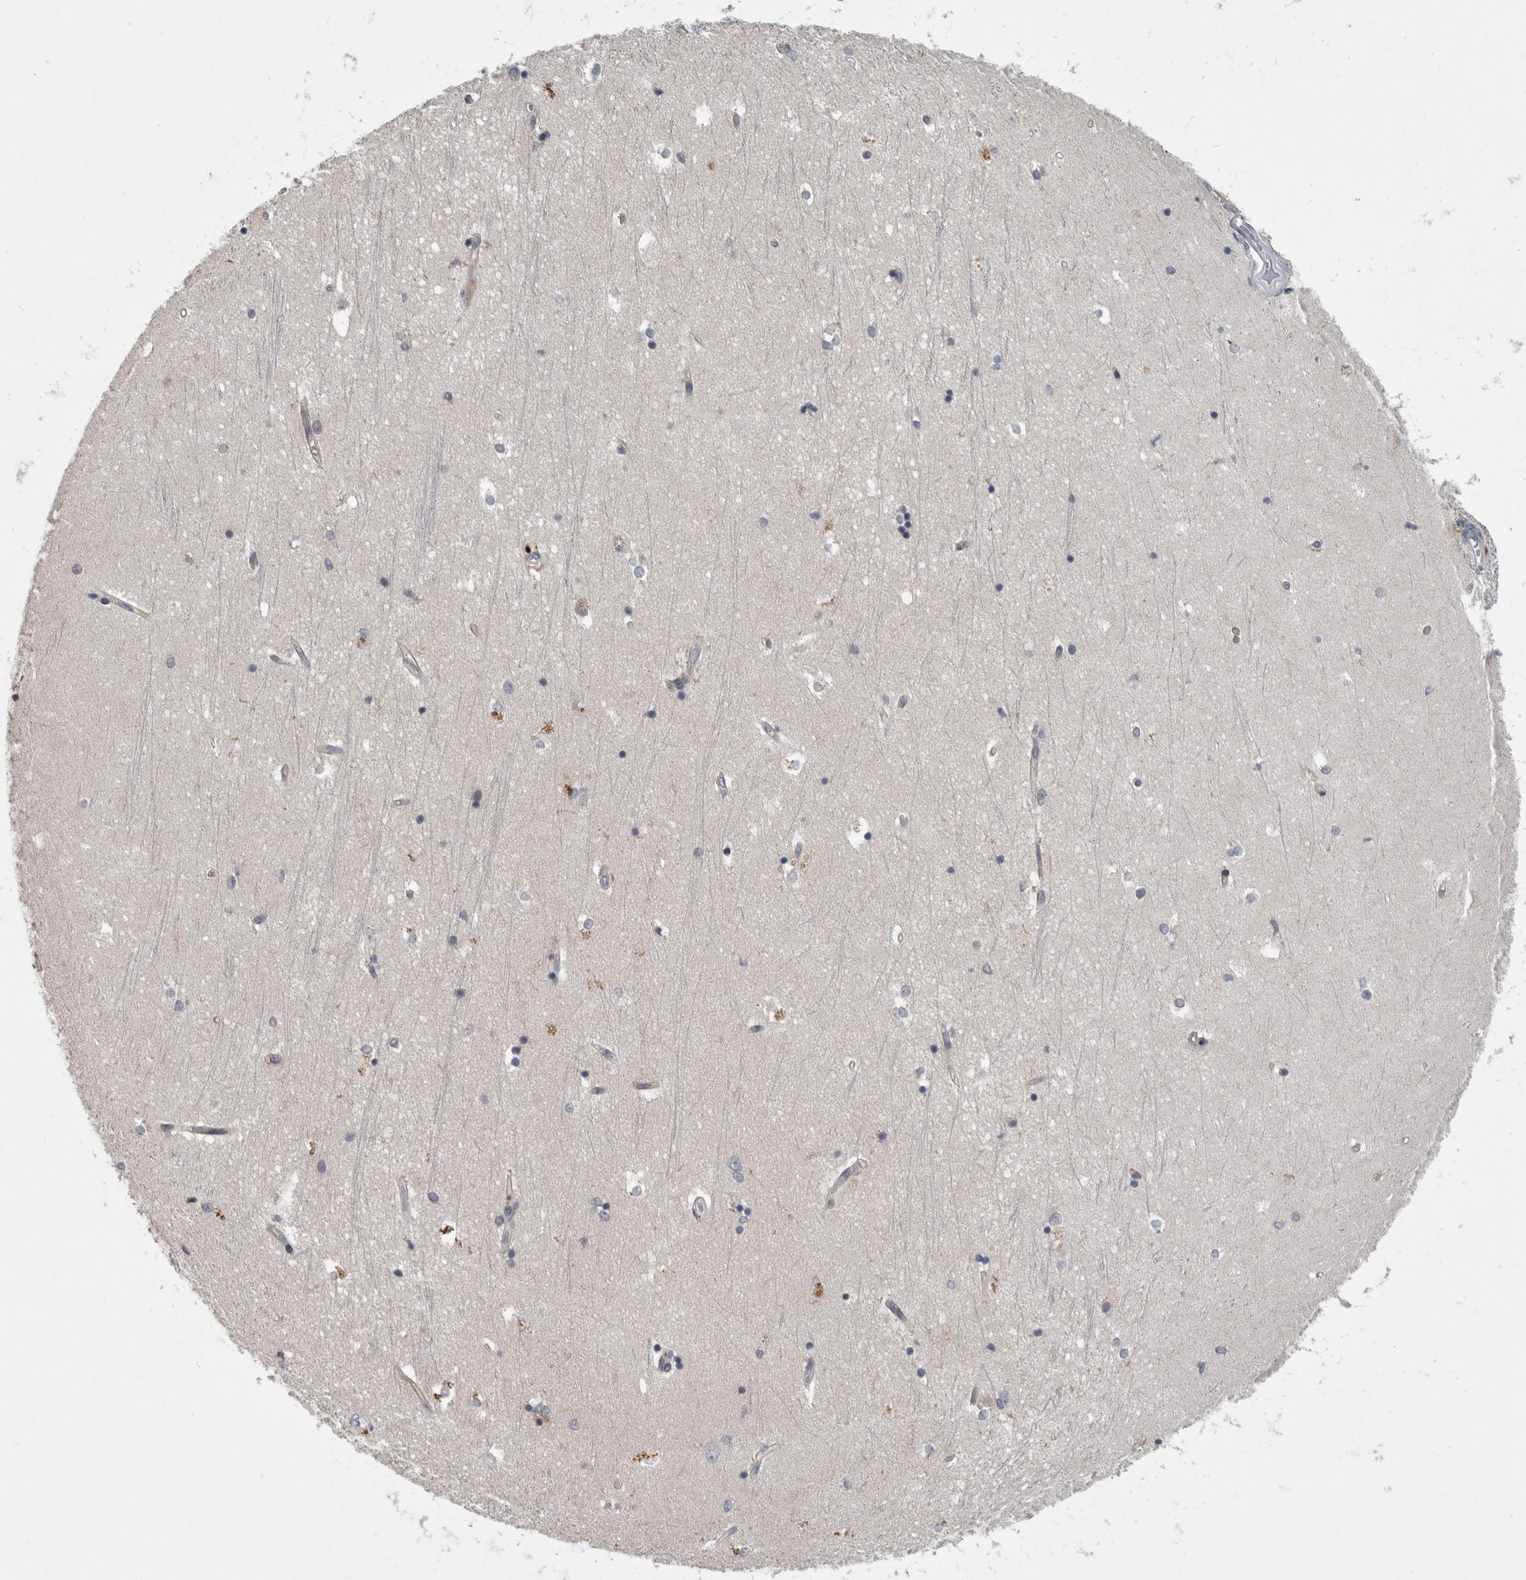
{"staining": {"intensity": "moderate", "quantity": "<25%", "location": "cytoplasmic/membranous"}, "tissue": "hippocampus", "cell_type": "Glial cells", "image_type": "normal", "snomed": [{"axis": "morphology", "description": "Normal tissue, NOS"}, {"axis": "topography", "description": "Hippocampus"}], "caption": "Protein staining reveals moderate cytoplasmic/membranous positivity in about <25% of glial cells in benign hippocampus.", "gene": "MAN2A1", "patient": {"sex": "male", "age": 45}}